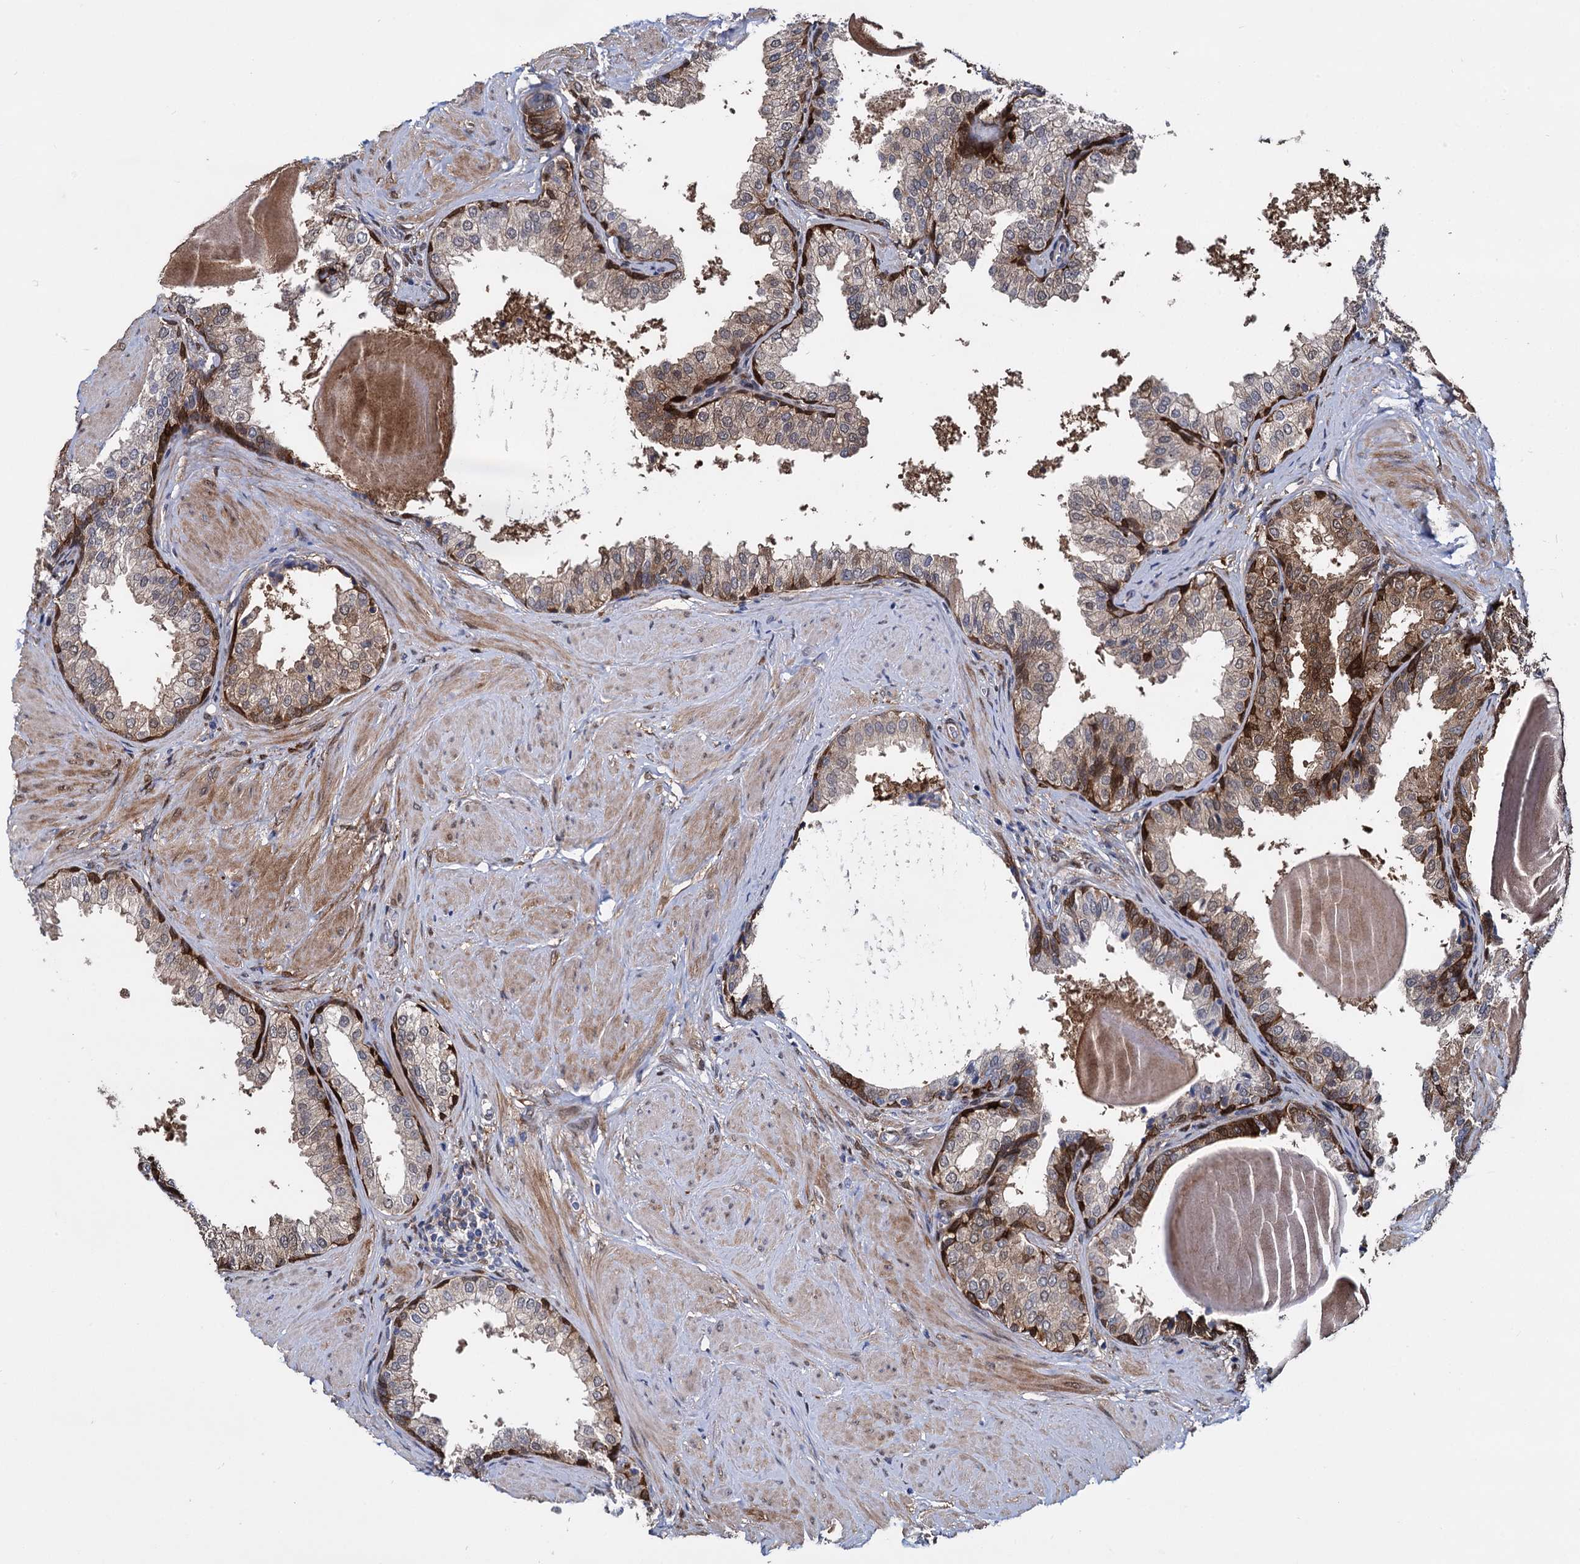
{"staining": {"intensity": "strong", "quantity": "25%-75%", "location": "cytoplasmic/membranous,nuclear"}, "tissue": "prostate", "cell_type": "Glandular cells", "image_type": "normal", "snomed": [{"axis": "morphology", "description": "Normal tissue, NOS"}, {"axis": "topography", "description": "Prostate"}], "caption": "Immunohistochemistry staining of unremarkable prostate, which displays high levels of strong cytoplasmic/membranous,nuclear positivity in about 25%-75% of glandular cells indicating strong cytoplasmic/membranous,nuclear protein expression. The staining was performed using DAB (3,3'-diaminobenzidine) (brown) for protein detection and nuclei were counterstained in hematoxylin (blue).", "gene": "GSTM3", "patient": {"sex": "male", "age": 48}}